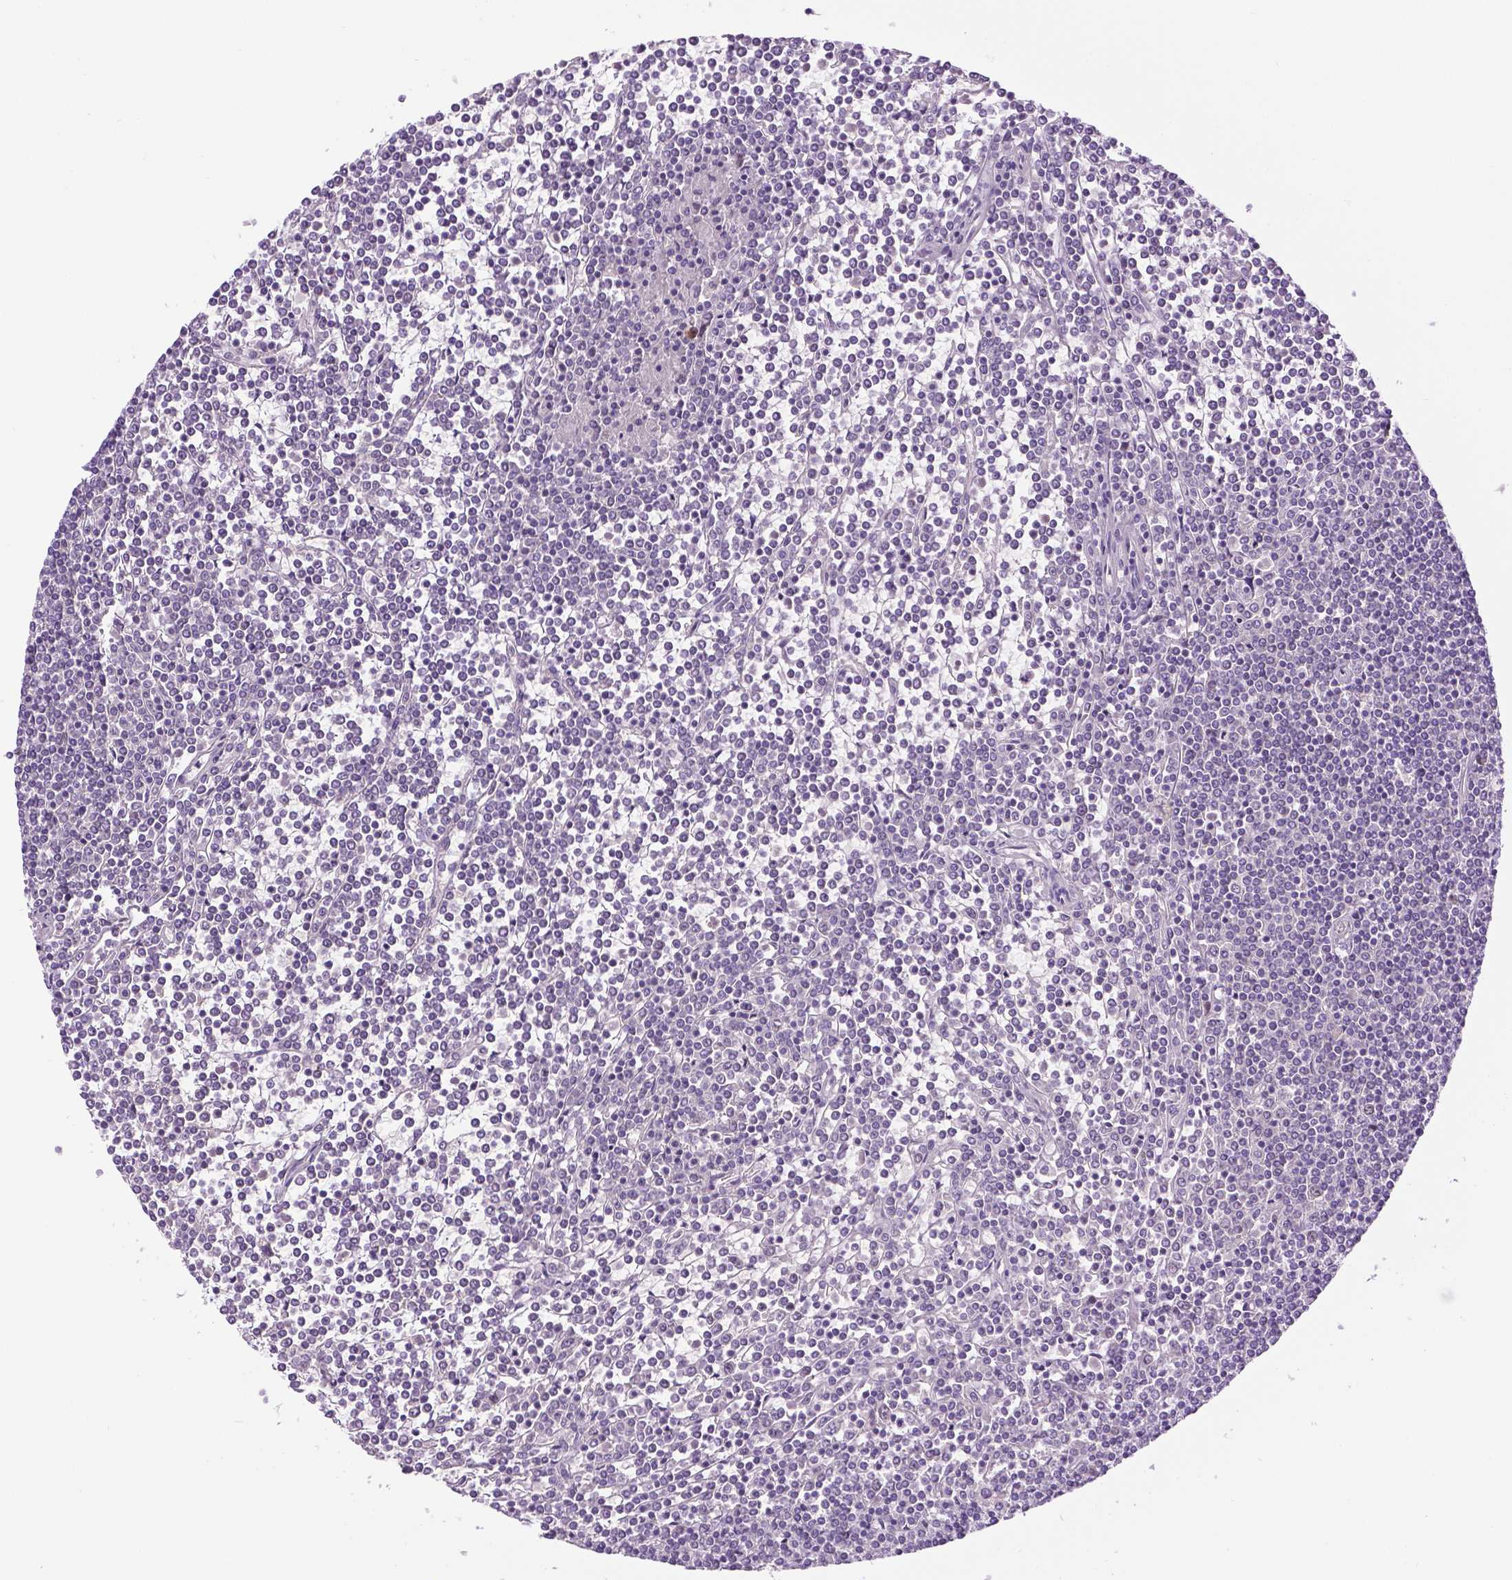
{"staining": {"intensity": "negative", "quantity": "none", "location": "none"}, "tissue": "lymphoma", "cell_type": "Tumor cells", "image_type": "cancer", "snomed": [{"axis": "morphology", "description": "Malignant lymphoma, non-Hodgkin's type, Low grade"}, {"axis": "topography", "description": "Spleen"}], "caption": "IHC image of human low-grade malignant lymphoma, non-Hodgkin's type stained for a protein (brown), which reveals no staining in tumor cells.", "gene": "DENND4A", "patient": {"sex": "female", "age": 19}}